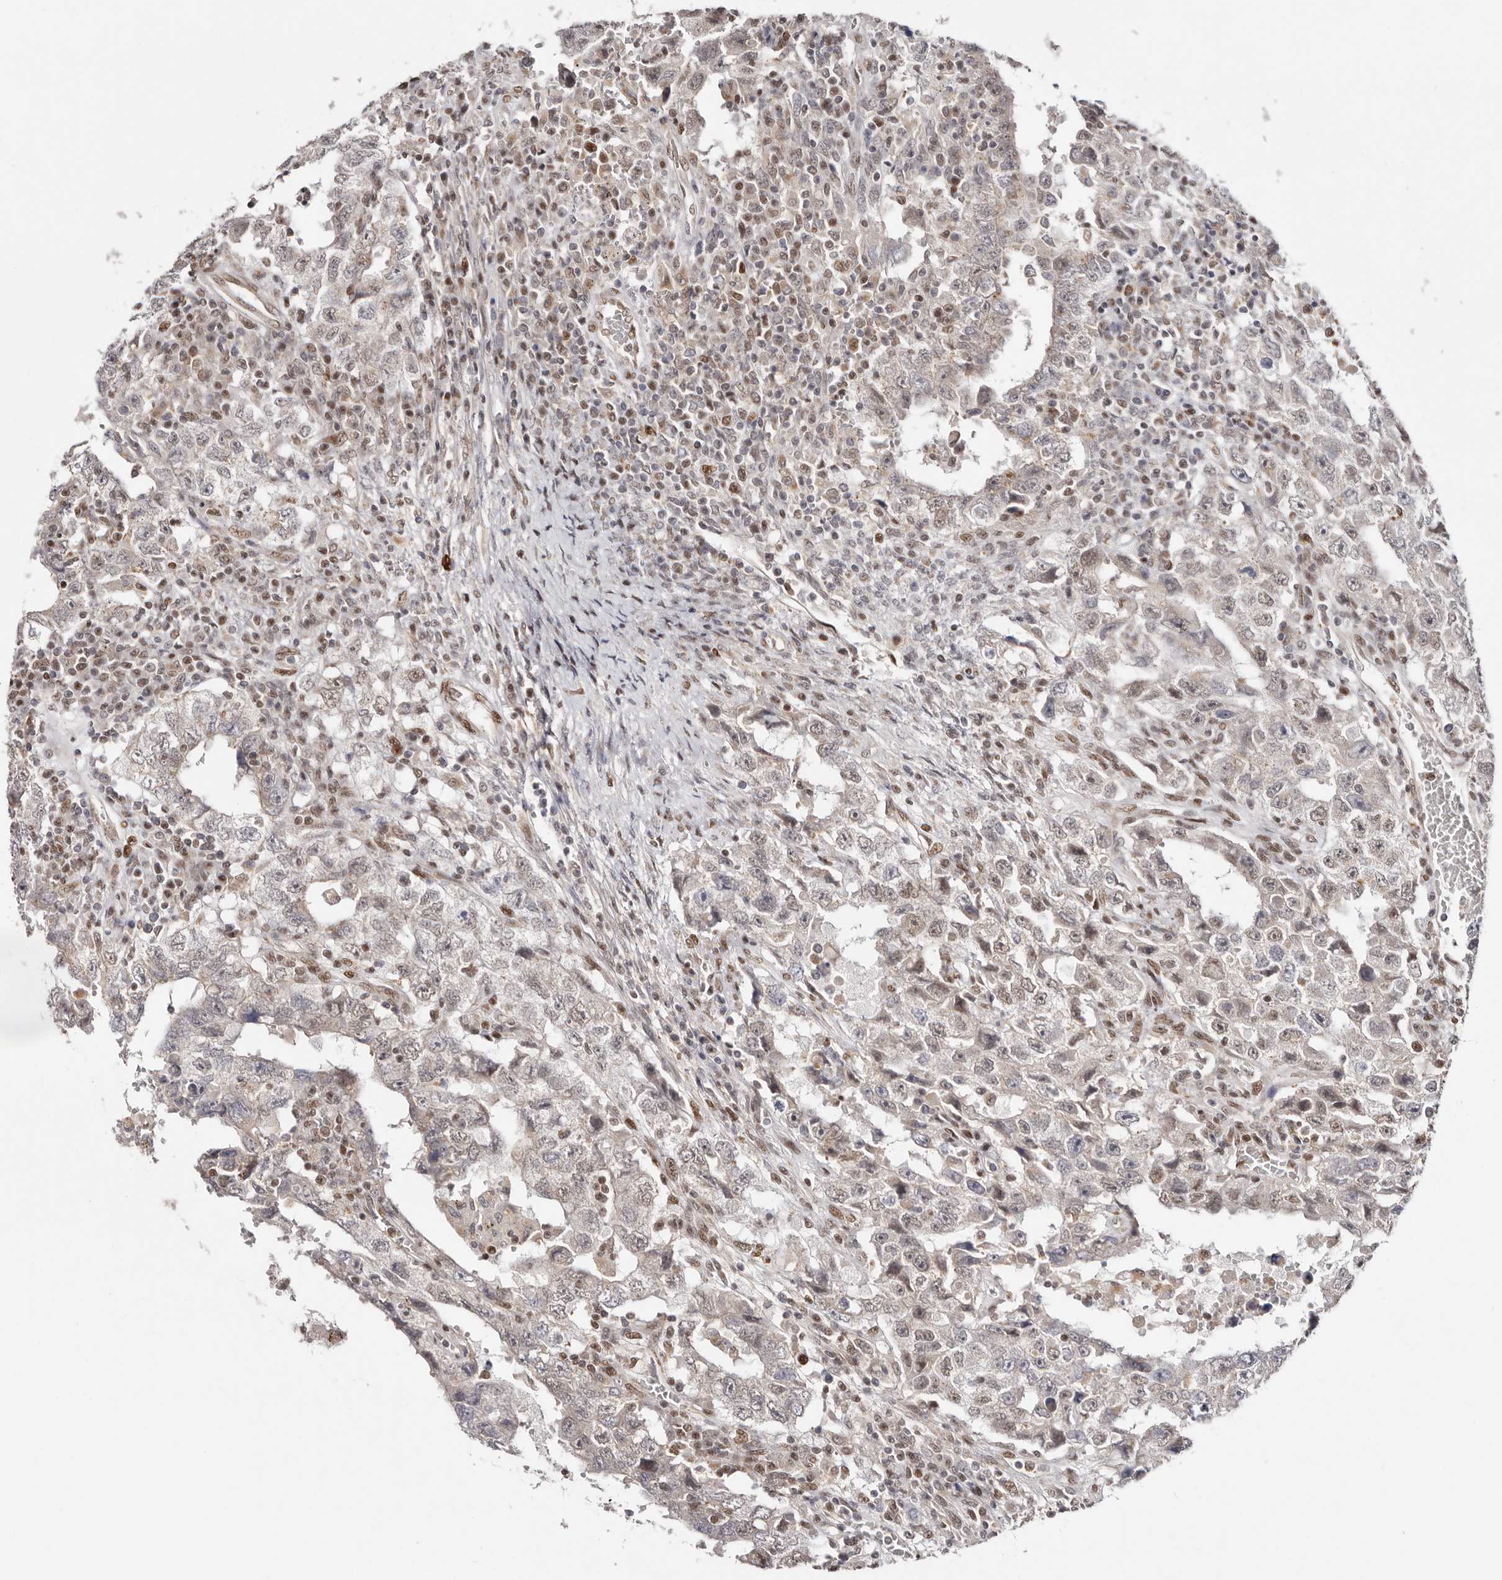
{"staining": {"intensity": "weak", "quantity": "<25%", "location": "nuclear"}, "tissue": "testis cancer", "cell_type": "Tumor cells", "image_type": "cancer", "snomed": [{"axis": "morphology", "description": "Carcinoma, Embryonal, NOS"}, {"axis": "topography", "description": "Testis"}], "caption": "Immunohistochemistry (IHC) histopathology image of human testis embryonal carcinoma stained for a protein (brown), which reveals no staining in tumor cells. (Brightfield microscopy of DAB IHC at high magnification).", "gene": "SMAD7", "patient": {"sex": "male", "age": 26}}